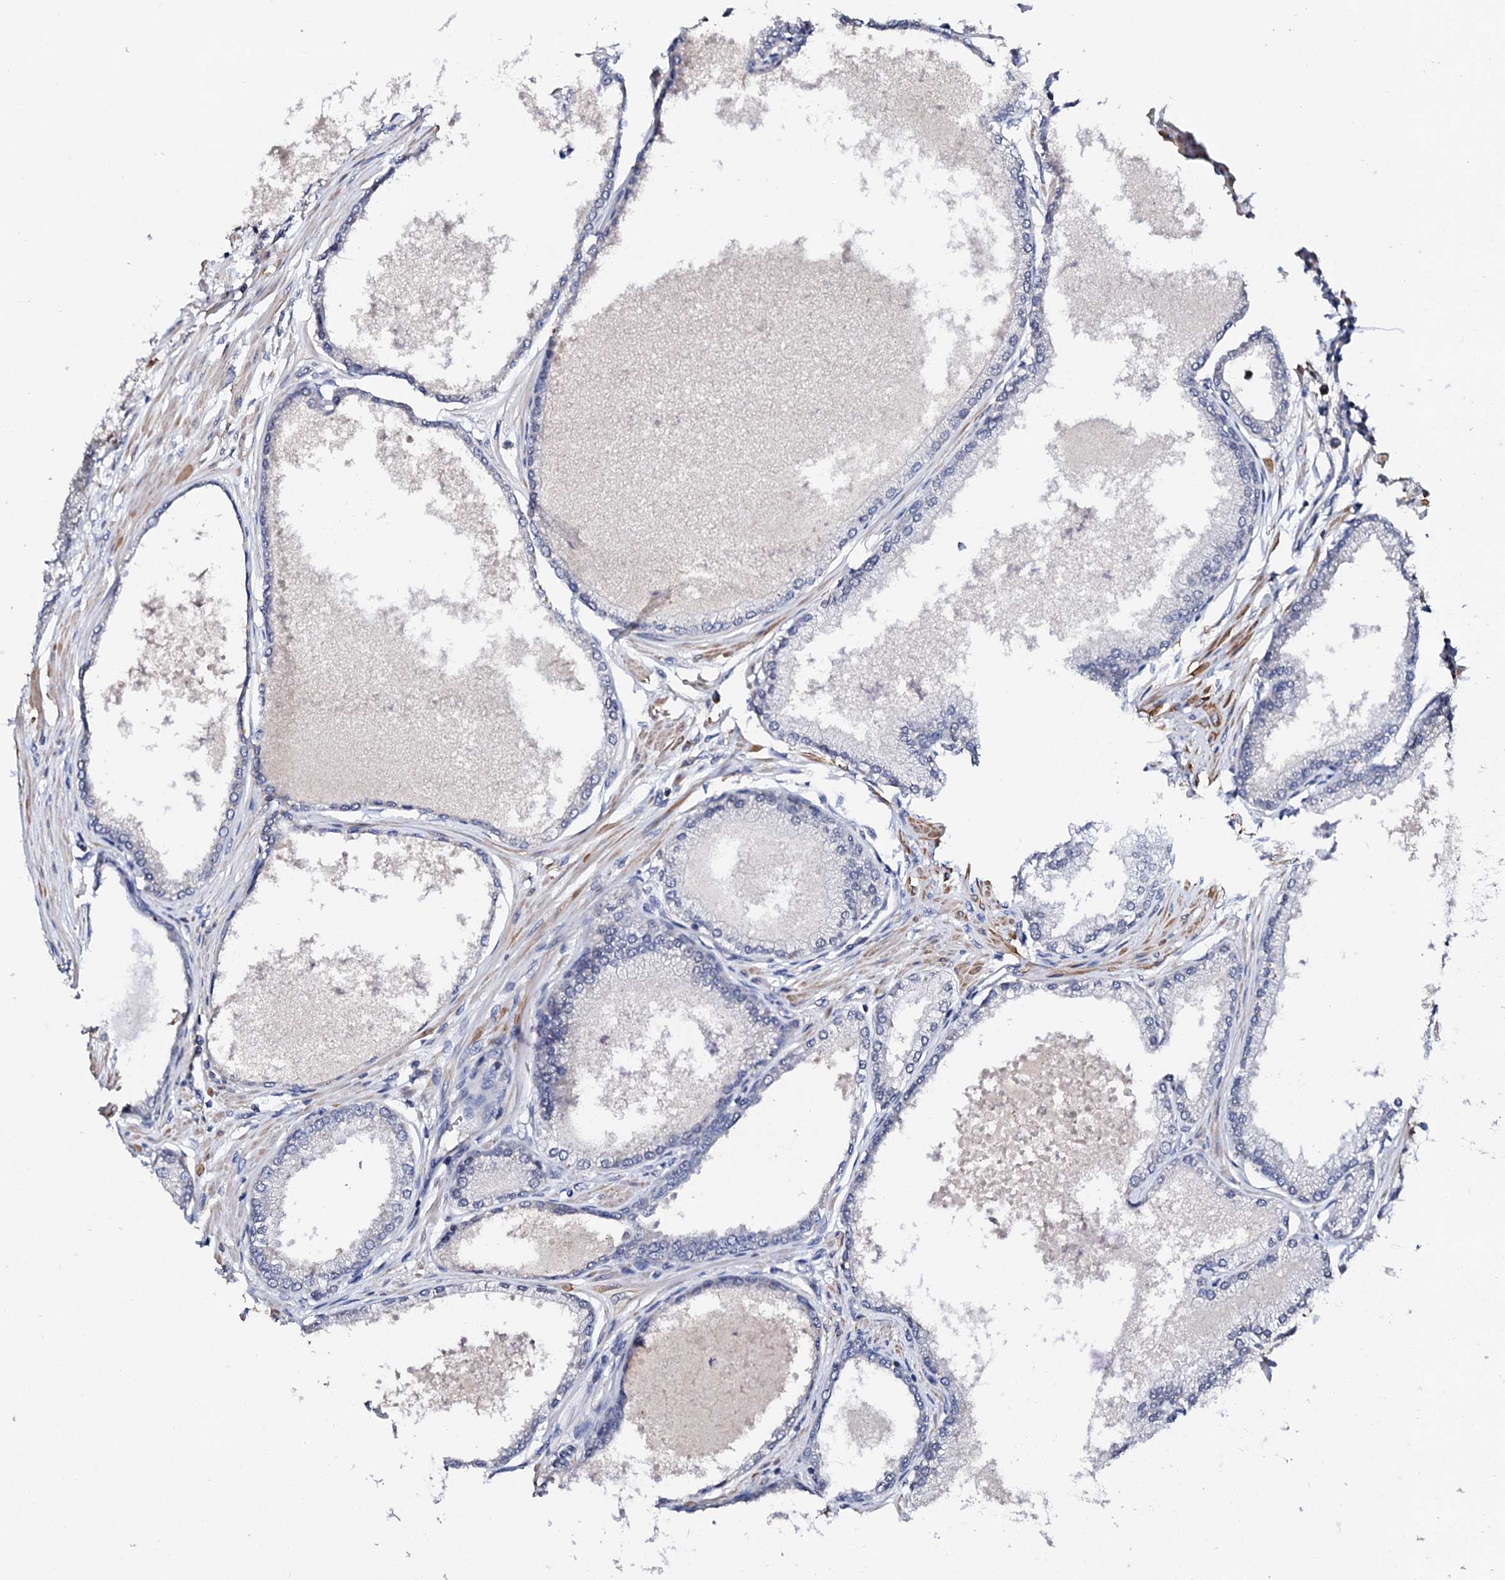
{"staining": {"intensity": "negative", "quantity": "none", "location": "none"}, "tissue": "prostate cancer", "cell_type": "Tumor cells", "image_type": "cancer", "snomed": [{"axis": "morphology", "description": "Adenocarcinoma, Low grade"}, {"axis": "topography", "description": "Prostate"}], "caption": "A high-resolution micrograph shows immunohistochemistry staining of prostate cancer (low-grade adenocarcinoma), which reveals no significant positivity in tumor cells.", "gene": "NUP58", "patient": {"sex": "male", "age": 63}}